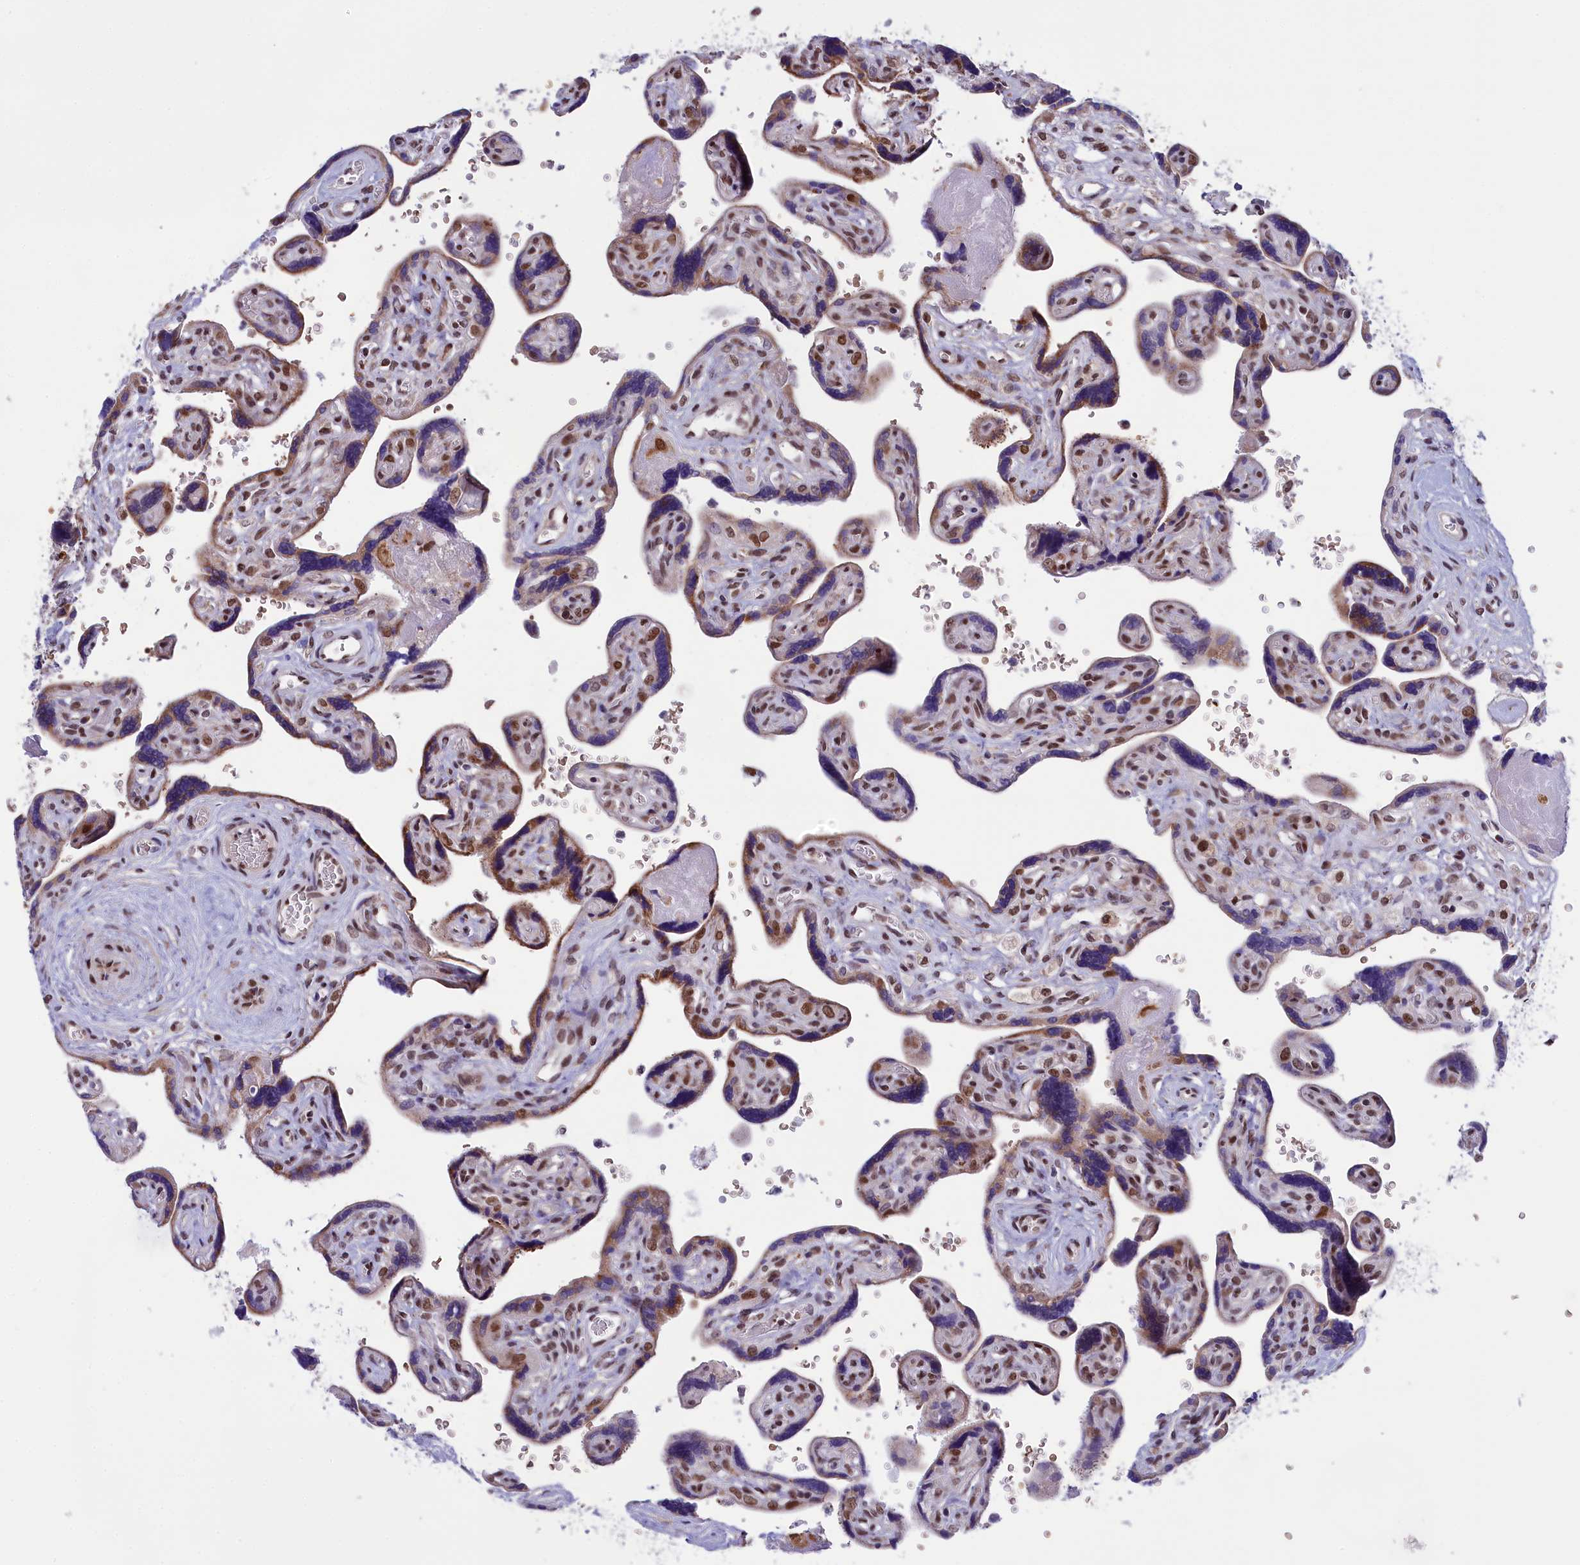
{"staining": {"intensity": "moderate", "quantity": "25%-75%", "location": "cytoplasmic/membranous,nuclear"}, "tissue": "placenta", "cell_type": "Trophoblastic cells", "image_type": "normal", "snomed": [{"axis": "morphology", "description": "Normal tissue, NOS"}, {"axis": "topography", "description": "Placenta"}], "caption": "Immunohistochemistry (IHC) staining of unremarkable placenta, which exhibits medium levels of moderate cytoplasmic/membranous,nuclear positivity in approximately 25%-75% of trophoblastic cells indicating moderate cytoplasmic/membranous,nuclear protein positivity. The staining was performed using DAB (brown) for protein detection and nuclei were counterstained in hematoxylin (blue).", "gene": "MPHOSPH8", "patient": {"sex": "female", "age": 39}}